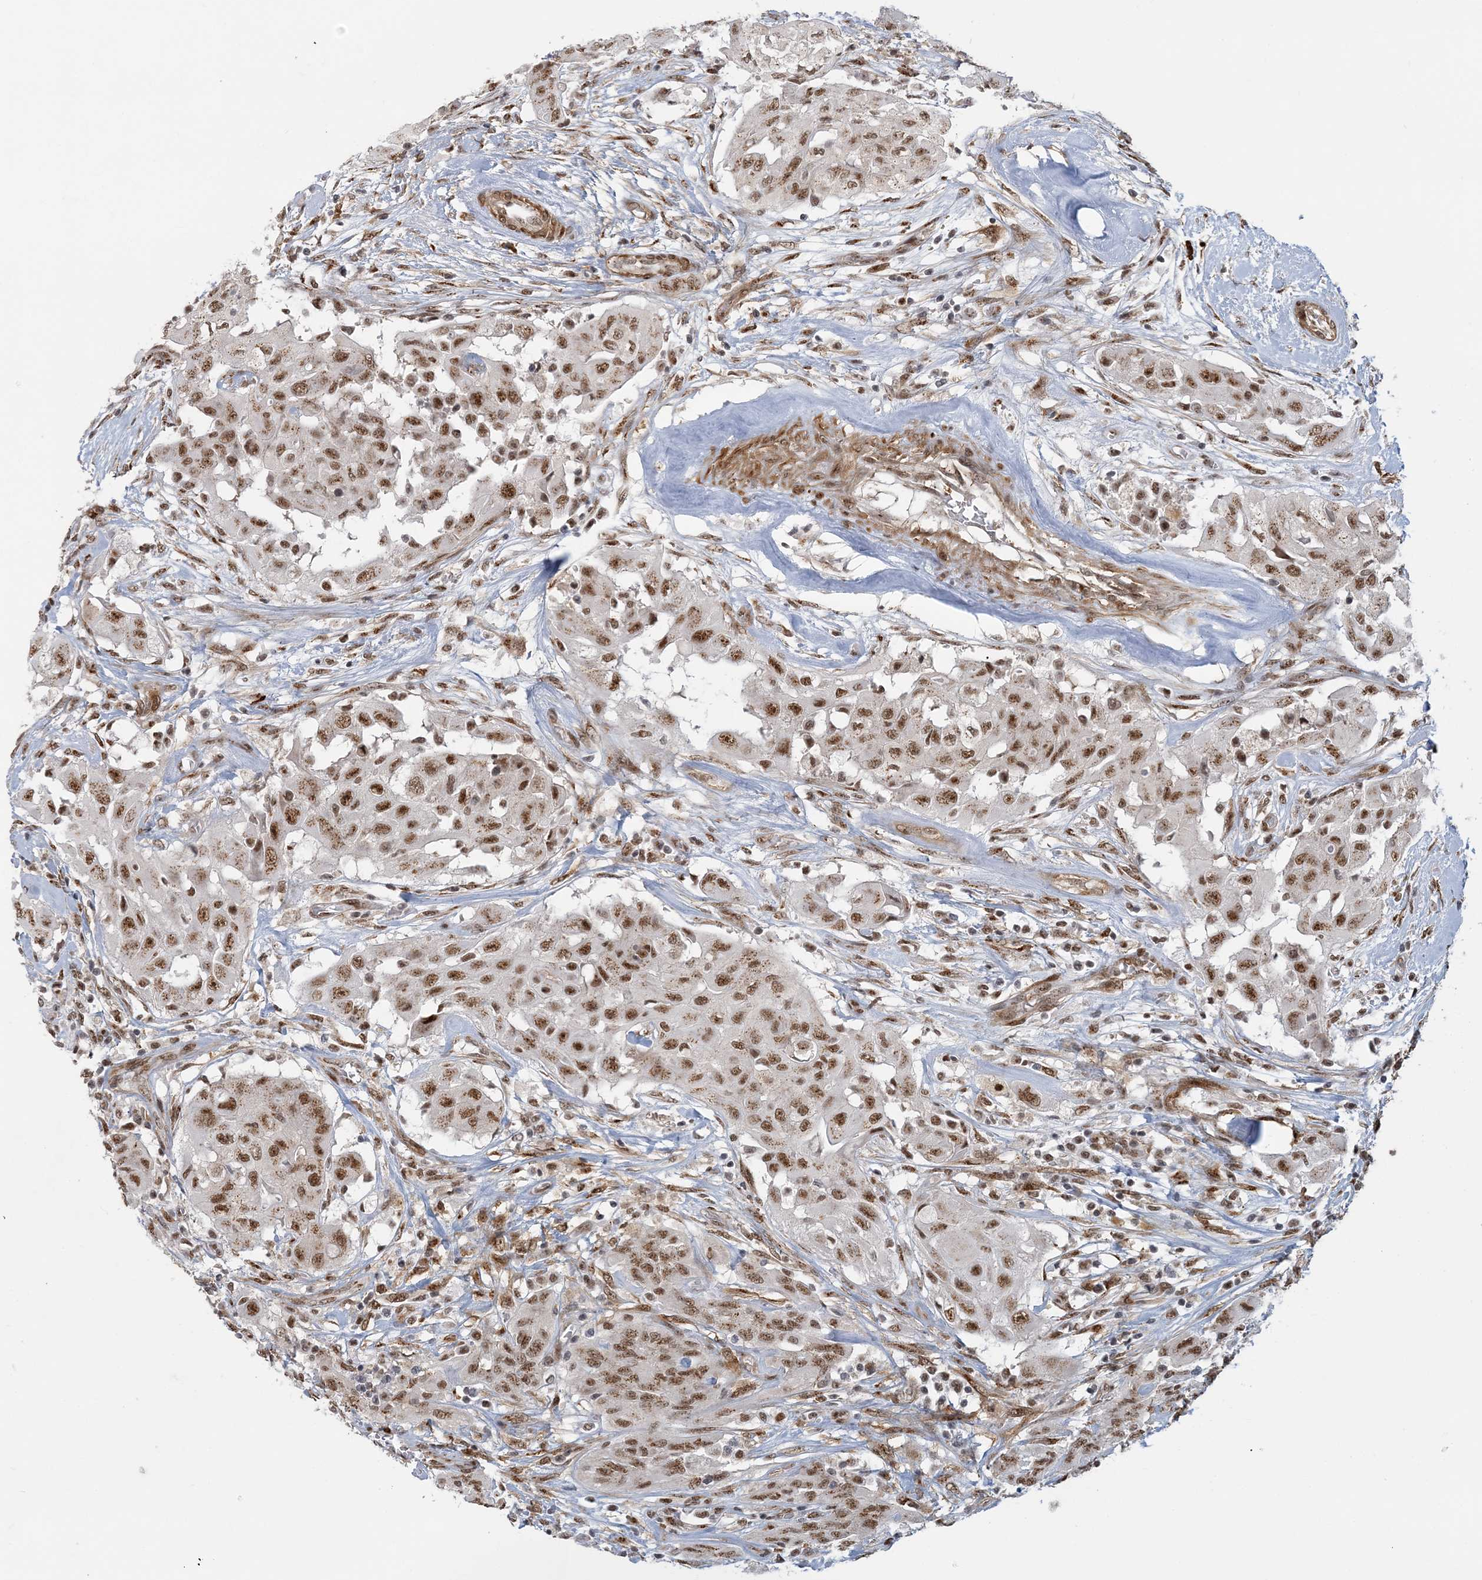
{"staining": {"intensity": "moderate", "quantity": ">75%", "location": "nuclear"}, "tissue": "thyroid cancer", "cell_type": "Tumor cells", "image_type": "cancer", "snomed": [{"axis": "morphology", "description": "Papillary adenocarcinoma, NOS"}, {"axis": "topography", "description": "Thyroid gland"}], "caption": "Protein analysis of papillary adenocarcinoma (thyroid) tissue exhibits moderate nuclear positivity in approximately >75% of tumor cells. (Stains: DAB (3,3'-diaminobenzidine) in brown, nuclei in blue, Microscopy: brightfield microscopy at high magnification).", "gene": "PLRG1", "patient": {"sex": "female", "age": 59}}